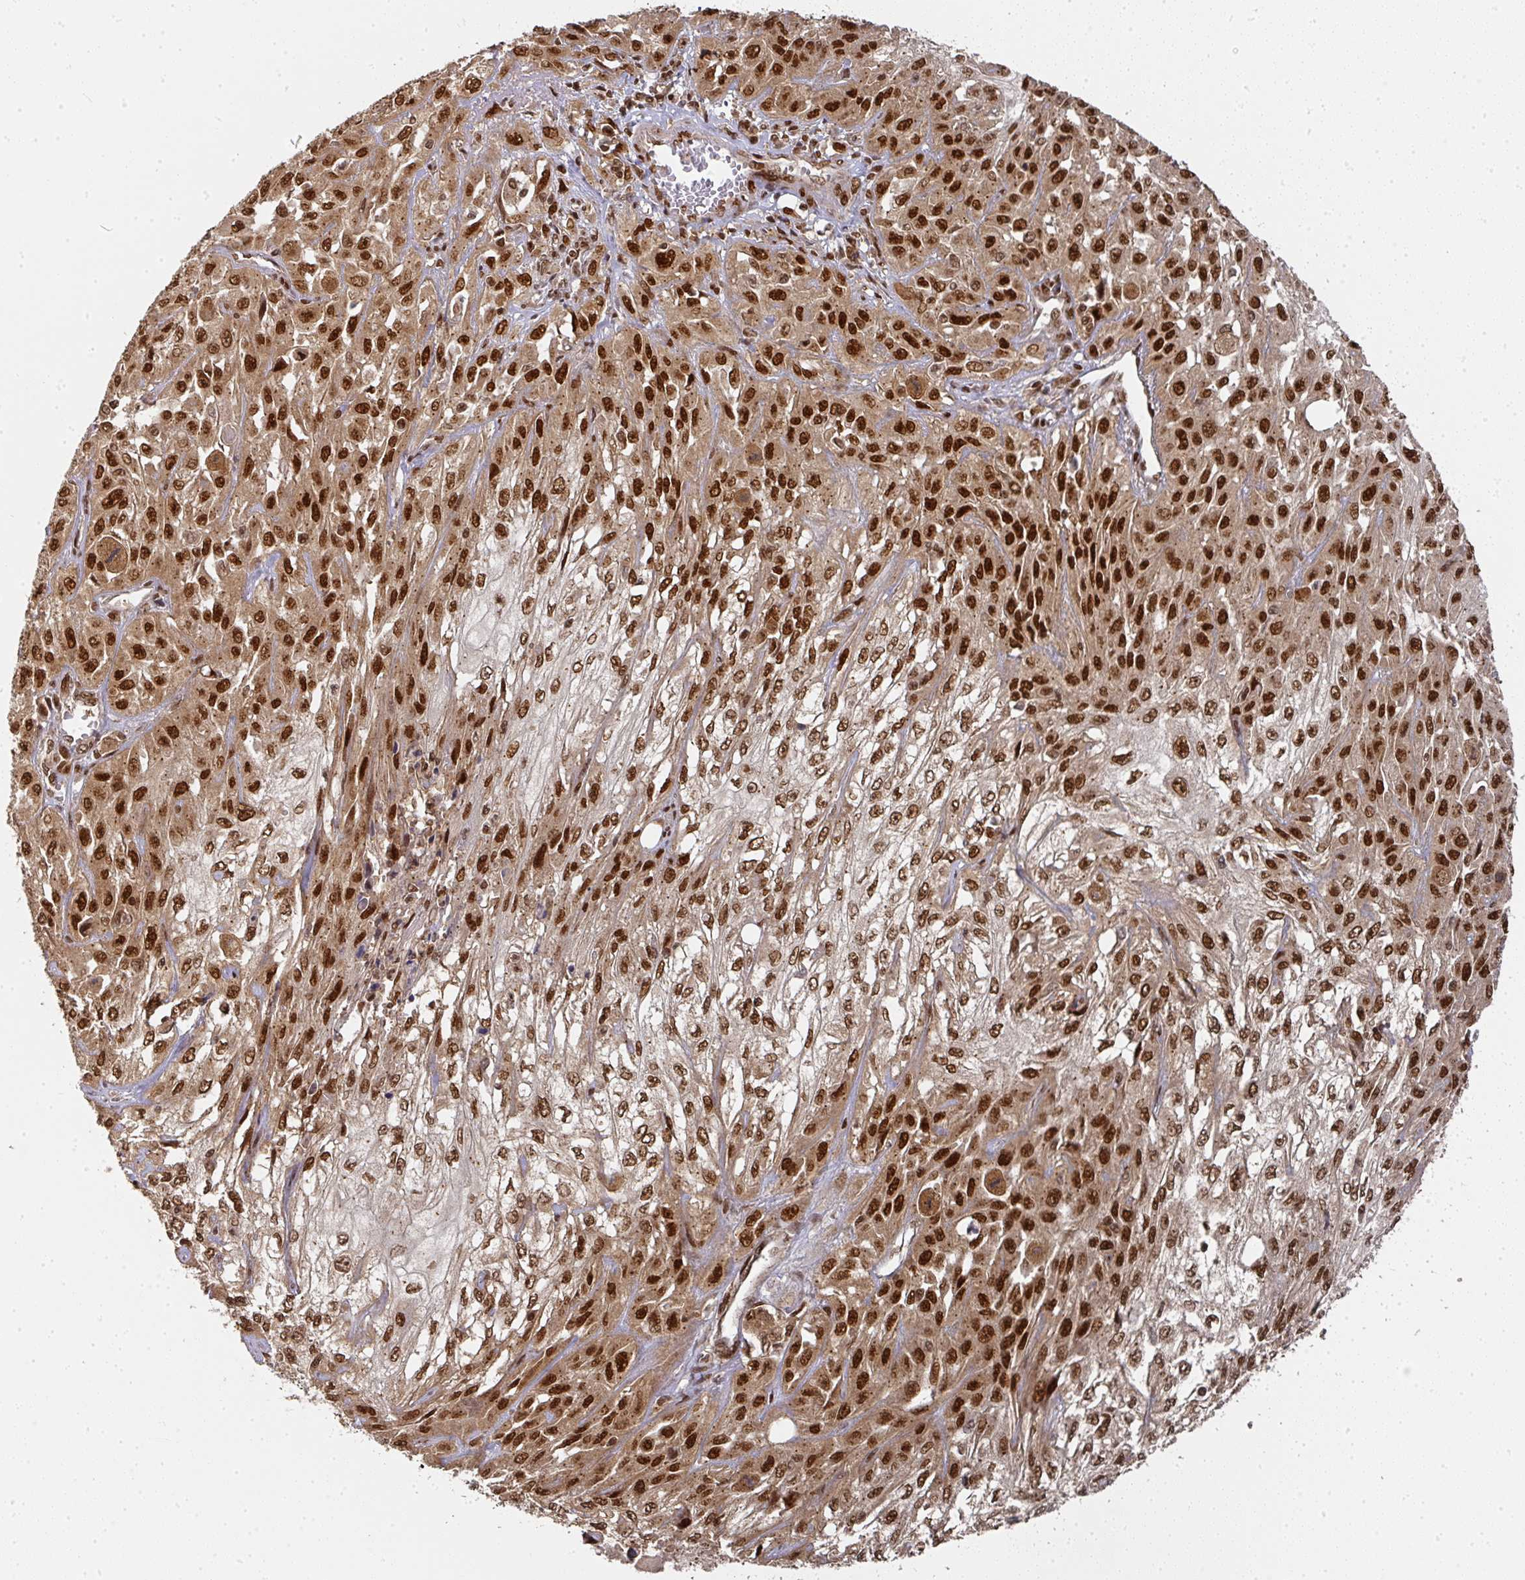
{"staining": {"intensity": "strong", "quantity": ">75%", "location": "nuclear"}, "tissue": "skin cancer", "cell_type": "Tumor cells", "image_type": "cancer", "snomed": [{"axis": "morphology", "description": "Squamous cell carcinoma, NOS"}, {"axis": "morphology", "description": "Squamous cell carcinoma, metastatic, NOS"}, {"axis": "topography", "description": "Skin"}, {"axis": "topography", "description": "Lymph node"}], "caption": "Skin cancer (metastatic squamous cell carcinoma) stained with IHC displays strong nuclear expression in about >75% of tumor cells. (DAB IHC, brown staining for protein, blue staining for nuclei).", "gene": "DIDO1", "patient": {"sex": "male", "age": 75}}